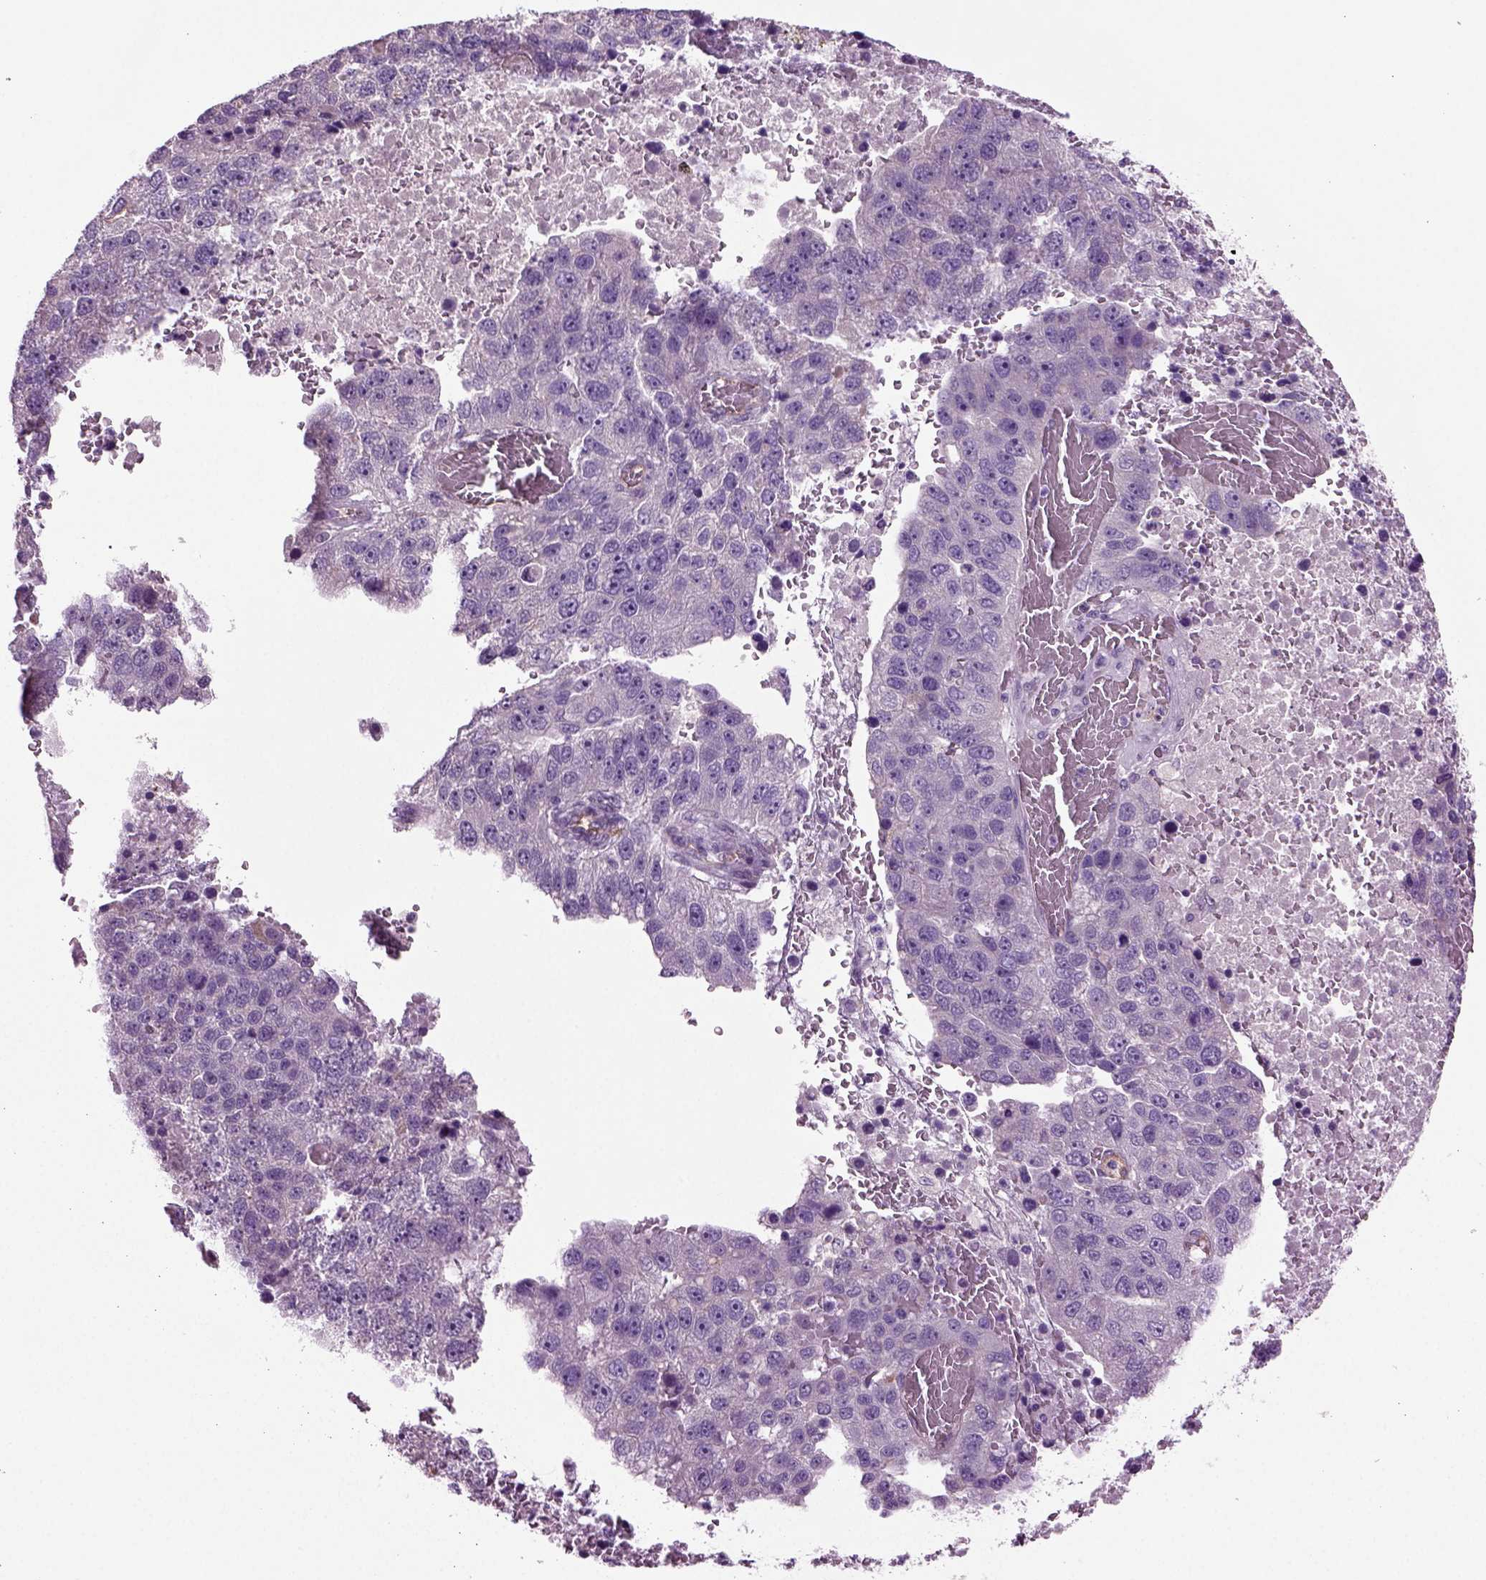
{"staining": {"intensity": "negative", "quantity": "none", "location": "none"}, "tissue": "pancreatic cancer", "cell_type": "Tumor cells", "image_type": "cancer", "snomed": [{"axis": "morphology", "description": "Adenocarcinoma, NOS"}, {"axis": "topography", "description": "Pancreas"}], "caption": "Pancreatic cancer (adenocarcinoma) was stained to show a protein in brown. There is no significant positivity in tumor cells.", "gene": "COL9A2", "patient": {"sex": "female", "age": 61}}